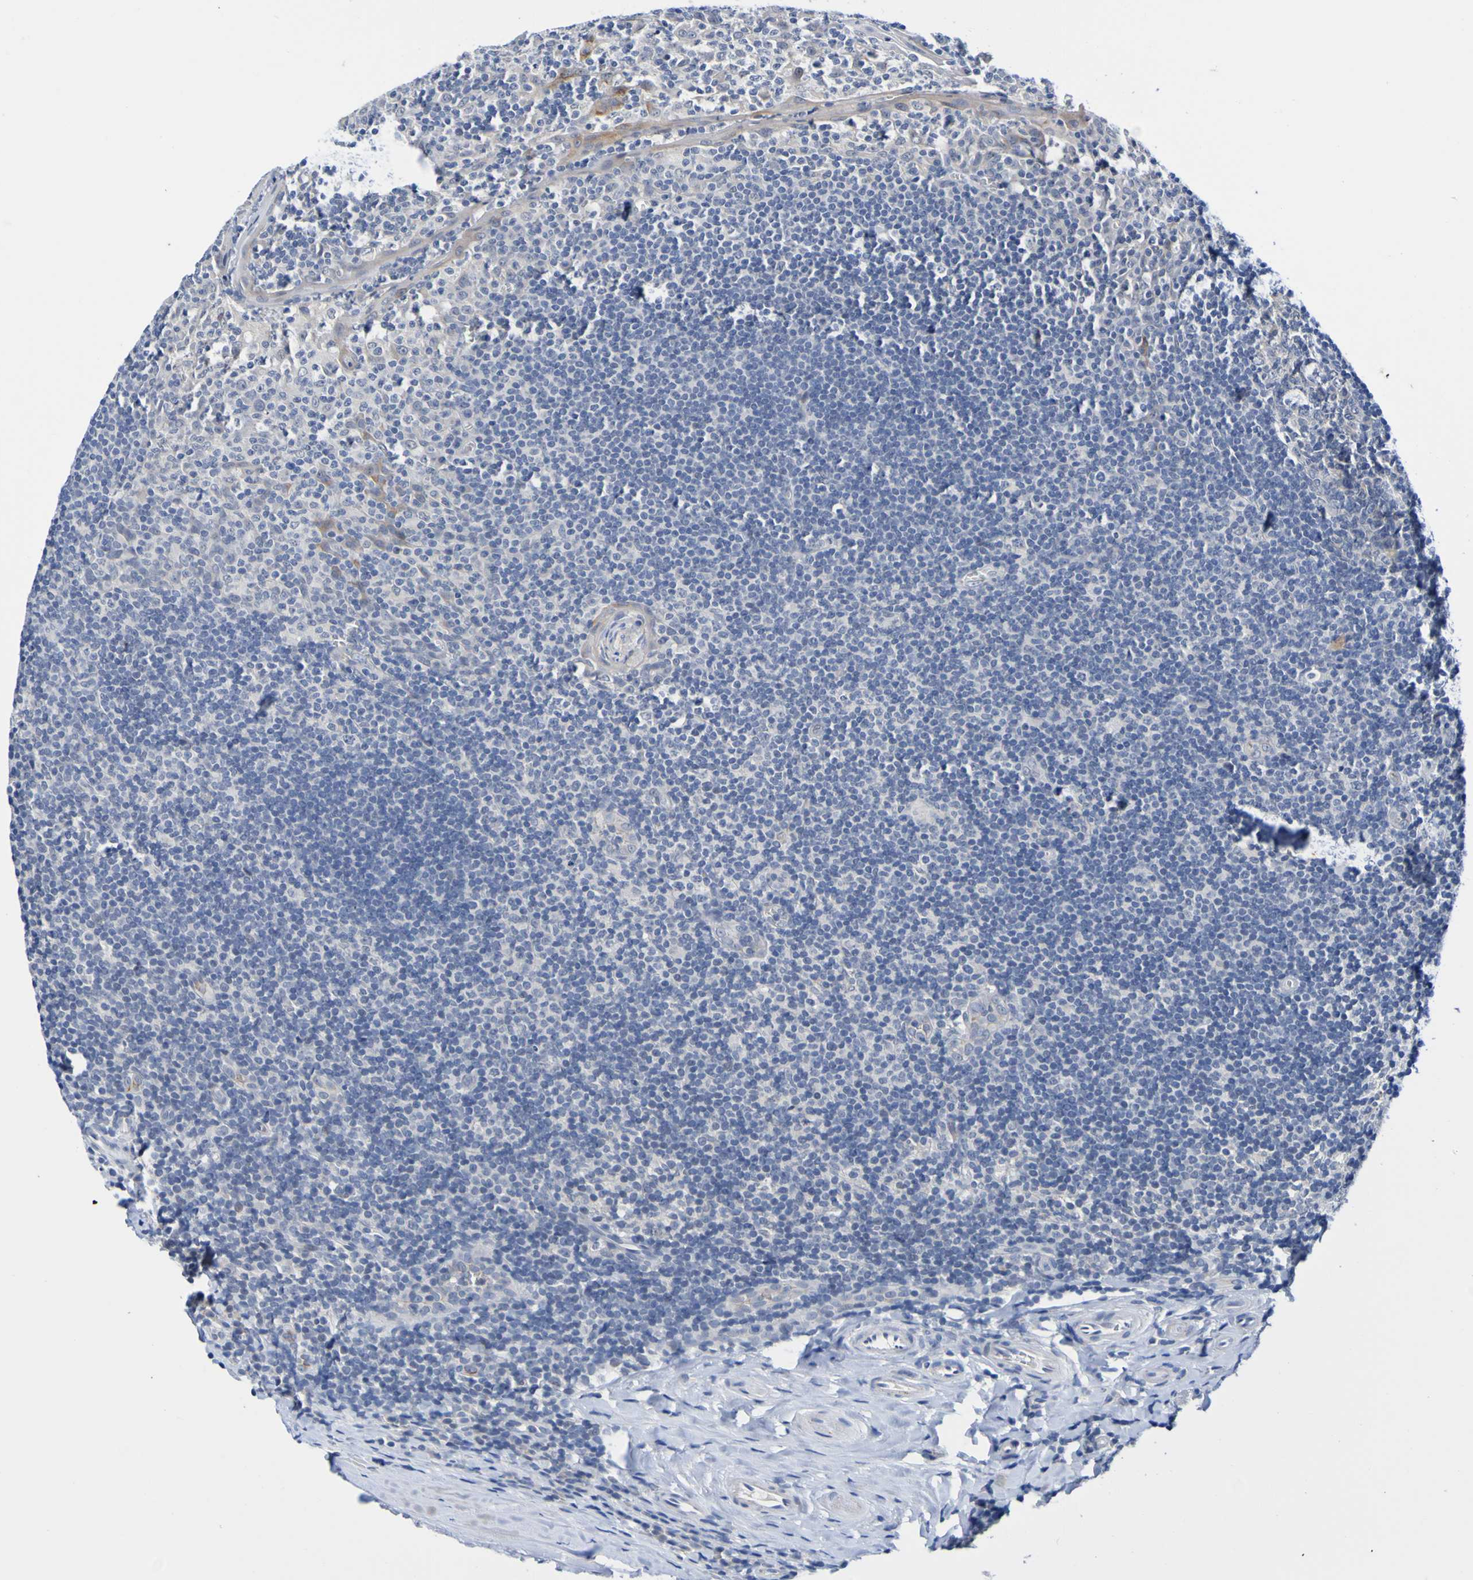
{"staining": {"intensity": "negative", "quantity": "none", "location": "none"}, "tissue": "tonsil", "cell_type": "Germinal center cells", "image_type": "normal", "snomed": [{"axis": "morphology", "description": "Normal tissue, NOS"}, {"axis": "topography", "description": "Tonsil"}], "caption": "Protein analysis of normal tonsil displays no significant expression in germinal center cells.", "gene": "VMA21", "patient": {"sex": "male", "age": 37}}